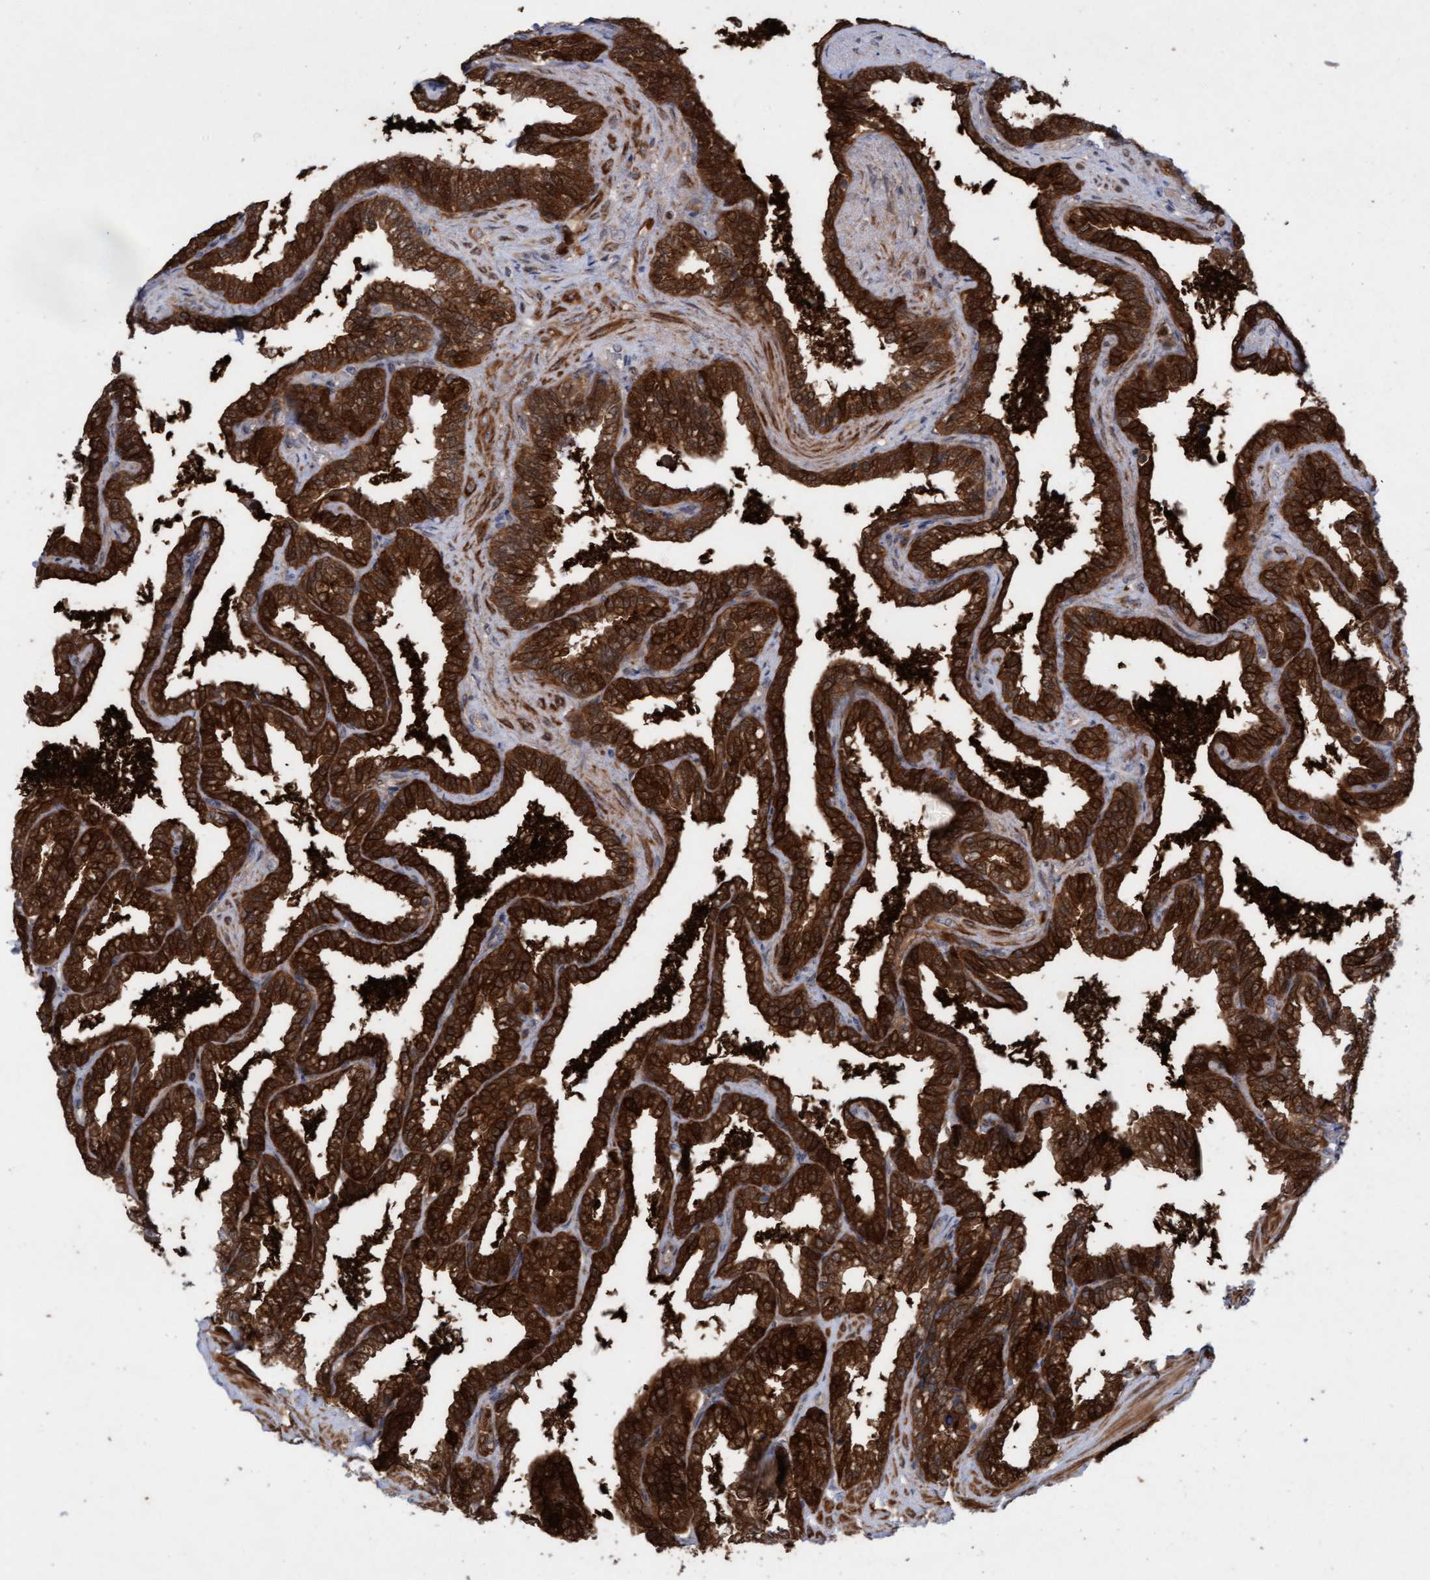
{"staining": {"intensity": "strong", "quantity": ">75%", "location": "cytoplasmic/membranous,nuclear"}, "tissue": "seminal vesicle", "cell_type": "Glandular cells", "image_type": "normal", "snomed": [{"axis": "morphology", "description": "Normal tissue, NOS"}, {"axis": "topography", "description": "Seminal veicle"}], "caption": "Protein staining of benign seminal vesicle displays strong cytoplasmic/membranous,nuclear positivity in approximately >75% of glandular cells. (DAB (3,3'-diaminobenzidine) IHC, brown staining for protein, blue staining for nuclei).", "gene": "RAP1GAP2", "patient": {"sex": "male", "age": 46}}